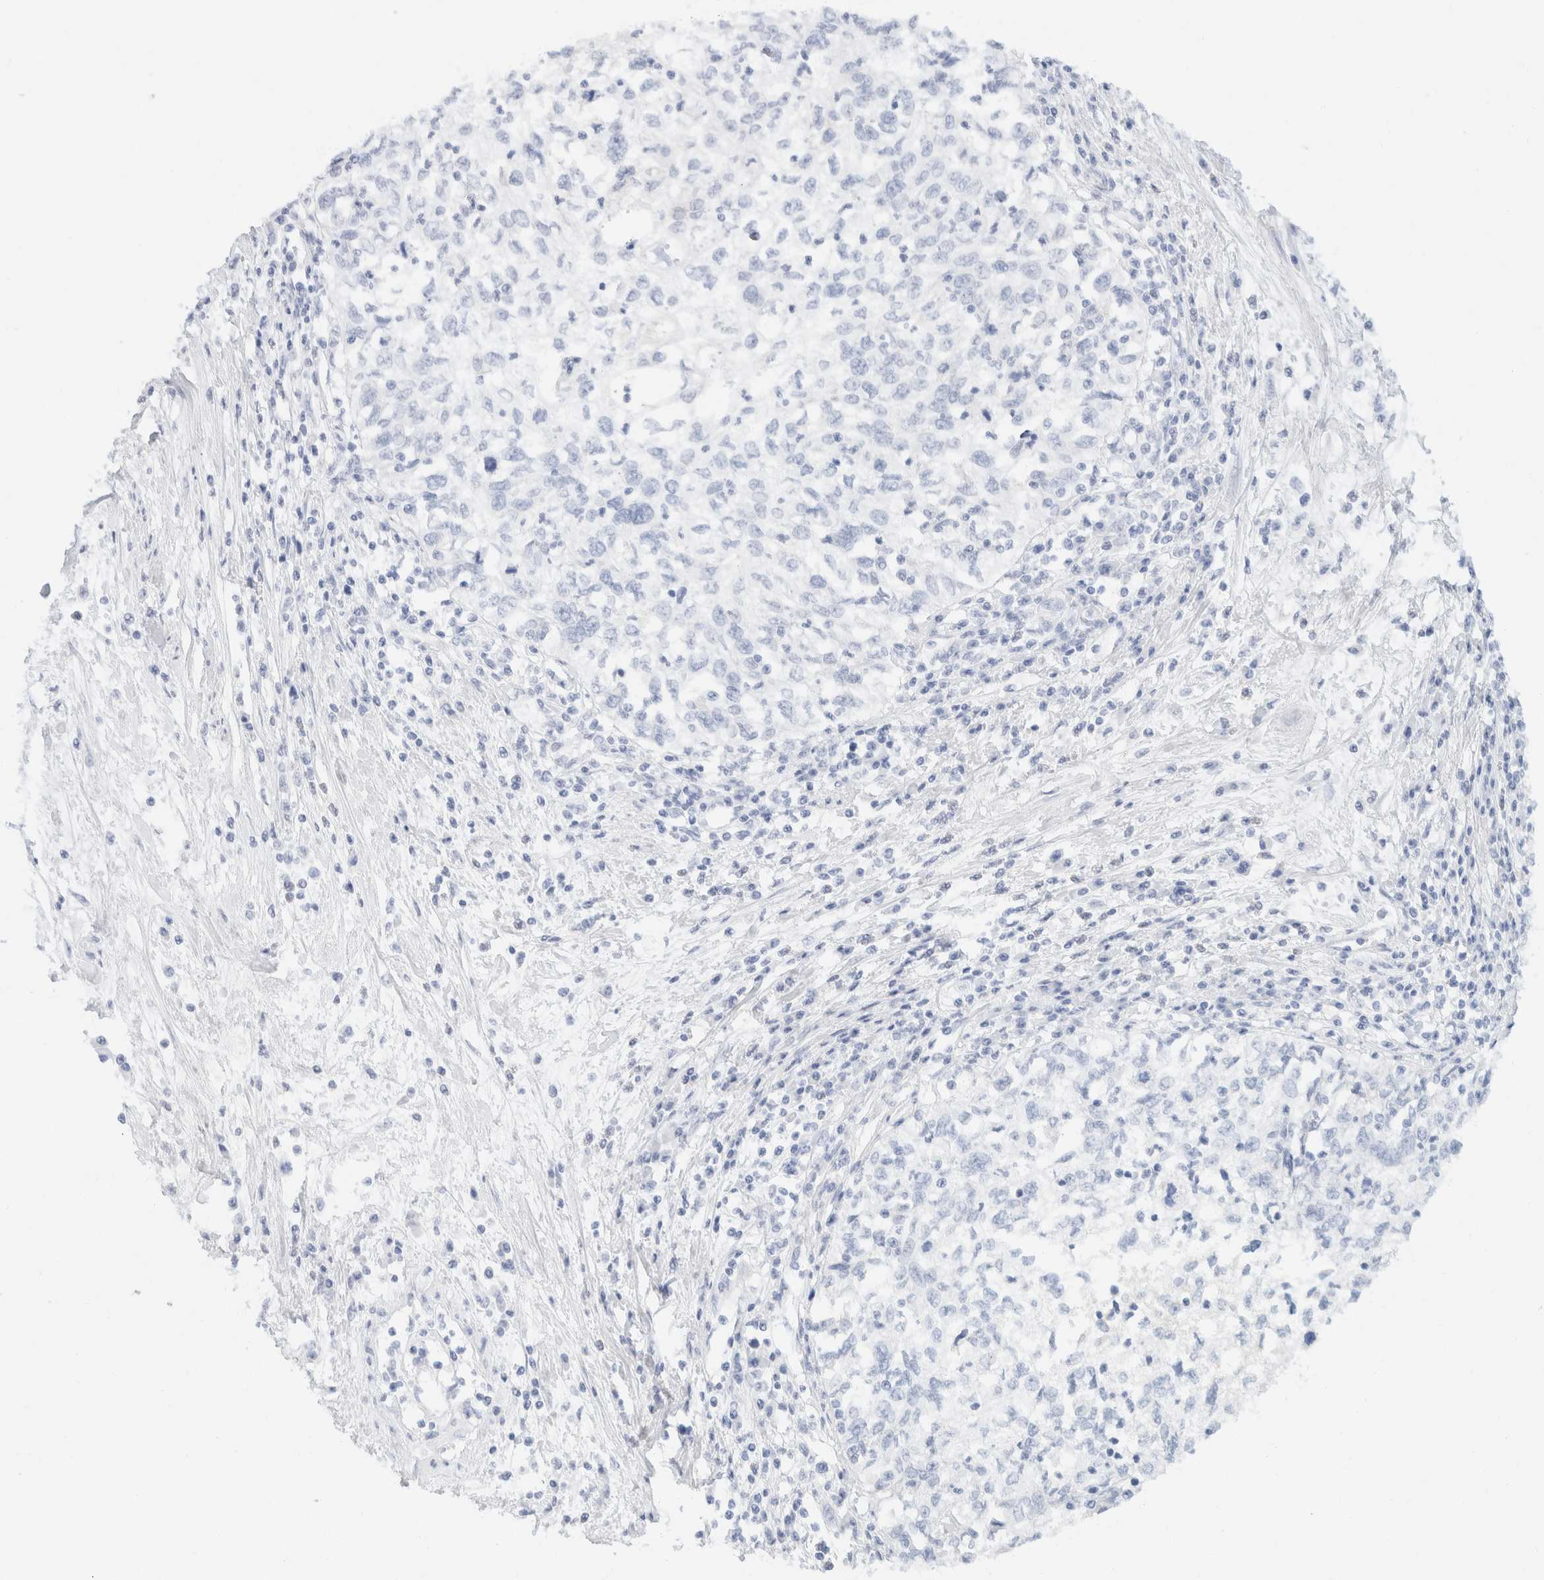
{"staining": {"intensity": "negative", "quantity": "none", "location": "none"}, "tissue": "cervical cancer", "cell_type": "Tumor cells", "image_type": "cancer", "snomed": [{"axis": "morphology", "description": "Squamous cell carcinoma, NOS"}, {"axis": "topography", "description": "Cervix"}], "caption": "IHC micrograph of human cervical cancer stained for a protein (brown), which exhibits no expression in tumor cells. Nuclei are stained in blue.", "gene": "KRT20", "patient": {"sex": "female", "age": 57}}